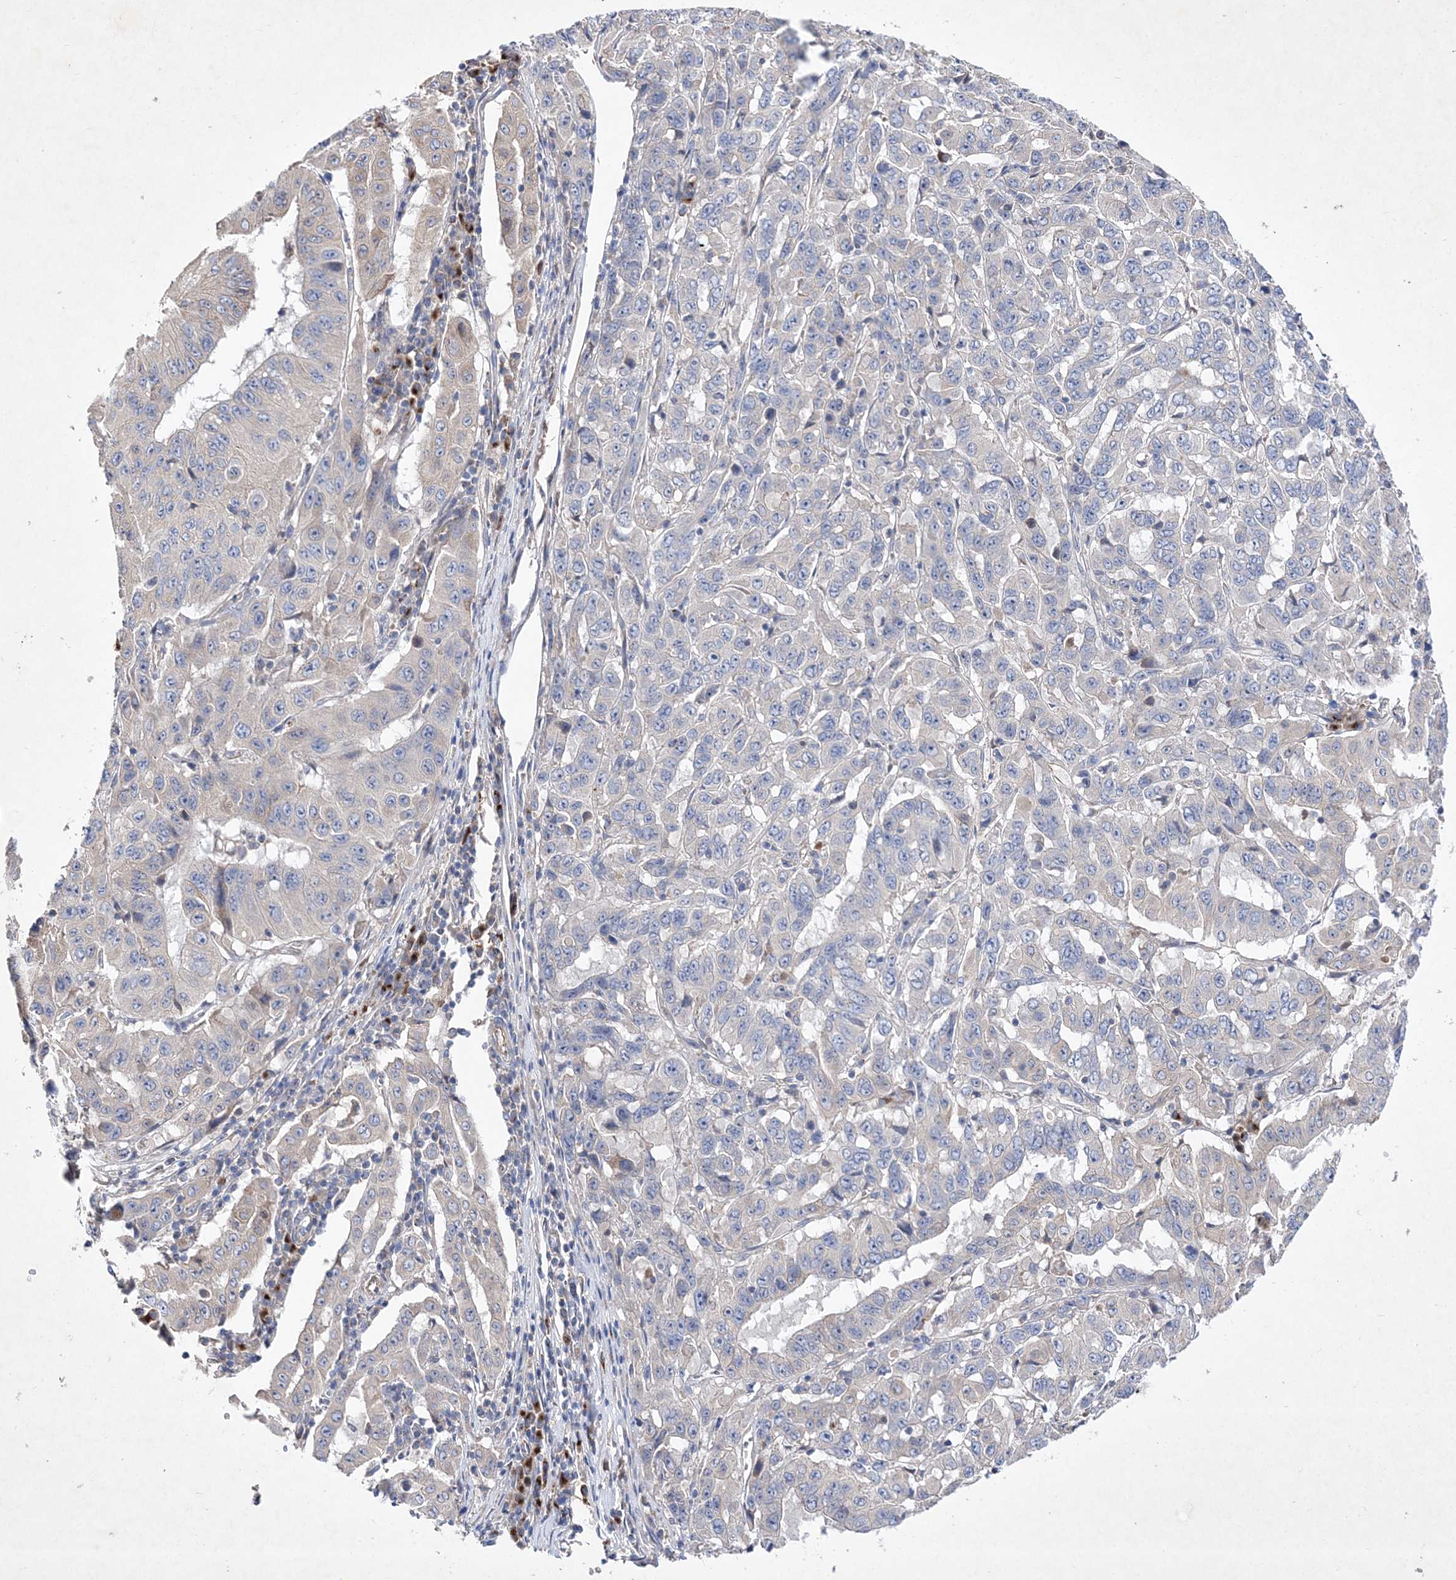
{"staining": {"intensity": "negative", "quantity": "none", "location": "none"}, "tissue": "pancreatic cancer", "cell_type": "Tumor cells", "image_type": "cancer", "snomed": [{"axis": "morphology", "description": "Adenocarcinoma, NOS"}, {"axis": "topography", "description": "Pancreas"}], "caption": "Immunohistochemistry image of human pancreatic cancer (adenocarcinoma) stained for a protein (brown), which displays no staining in tumor cells.", "gene": "METTL8", "patient": {"sex": "male", "age": 63}}